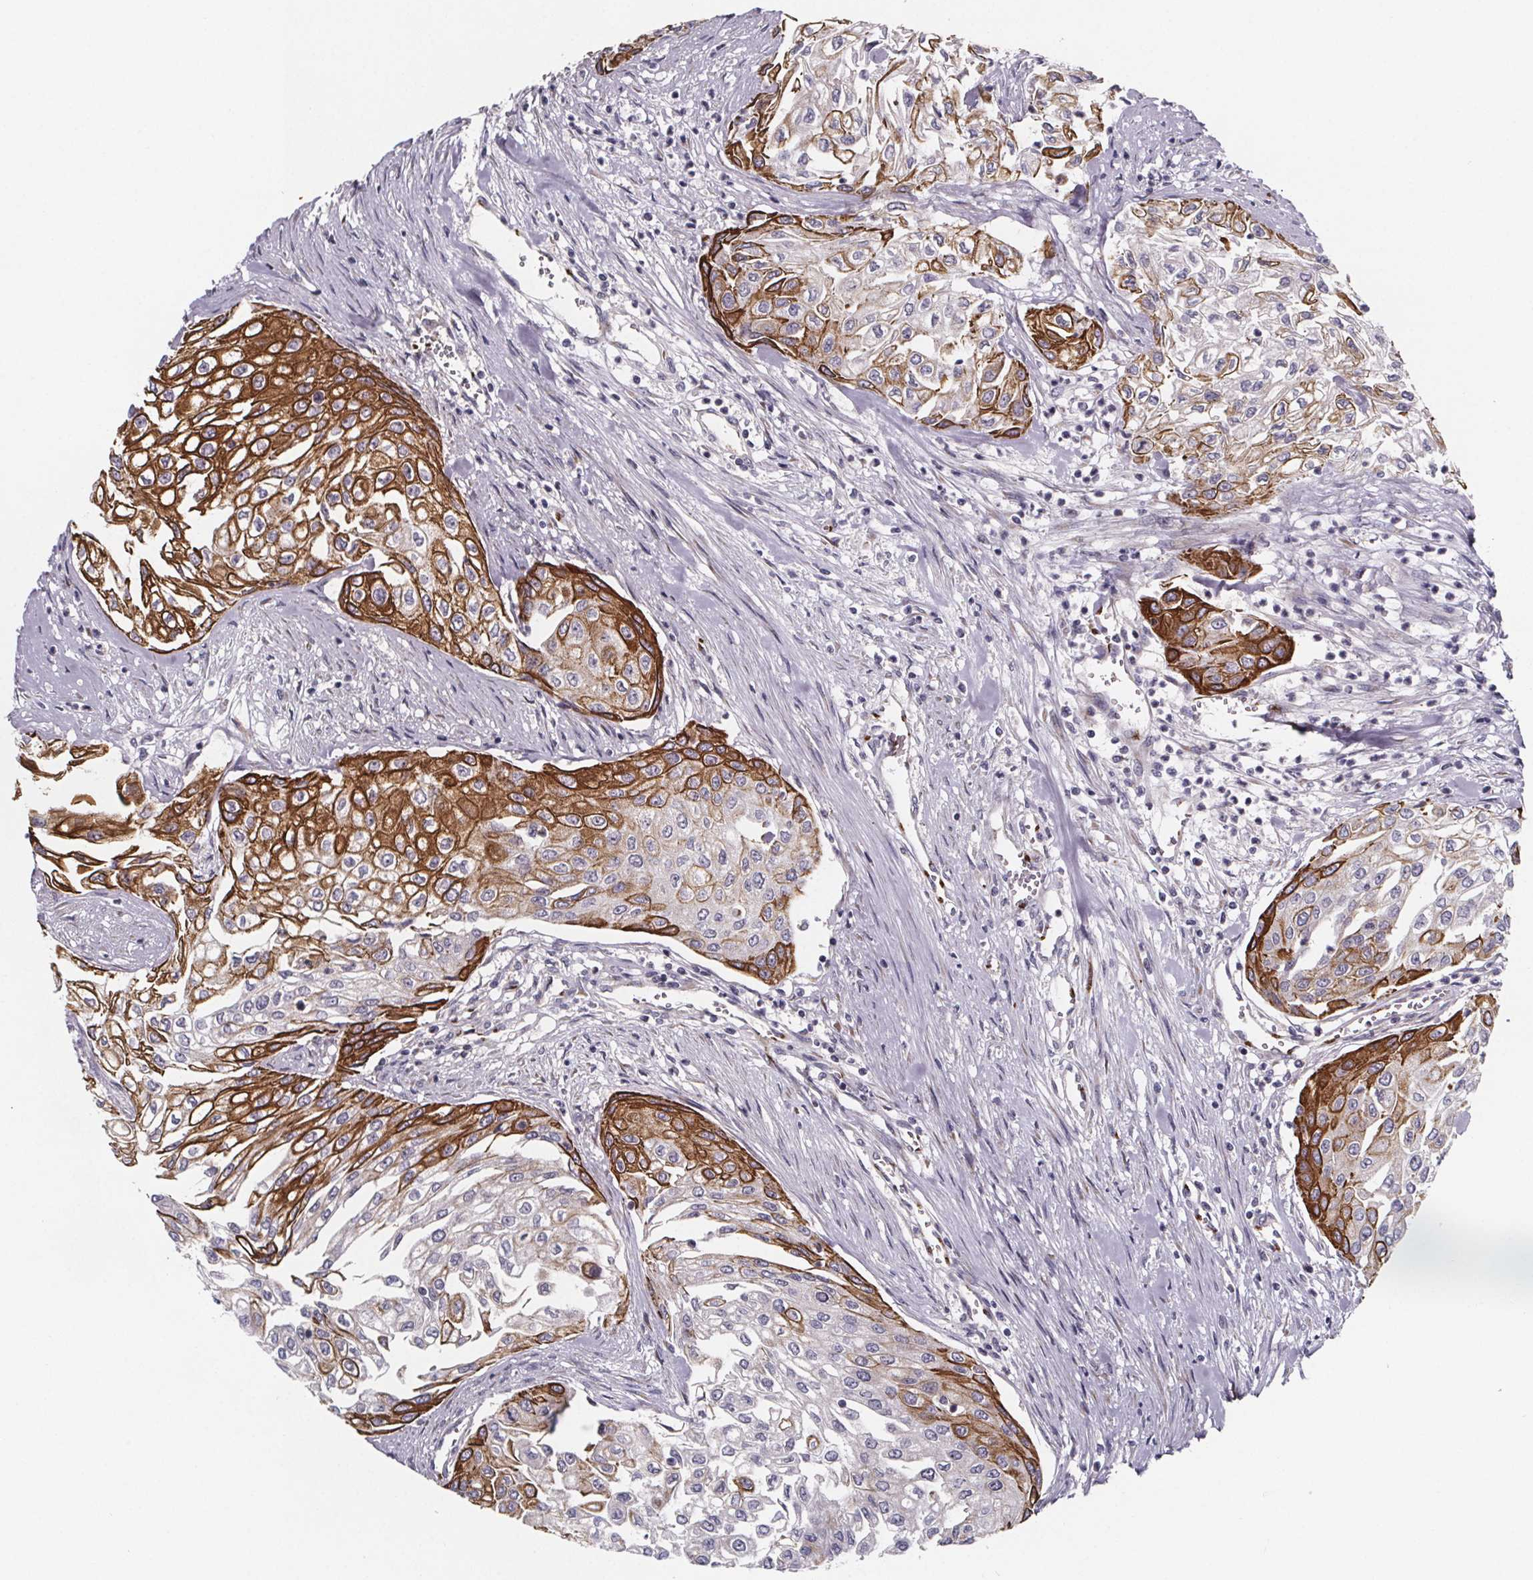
{"staining": {"intensity": "strong", "quantity": "25%-75%", "location": "cytoplasmic/membranous"}, "tissue": "urothelial cancer", "cell_type": "Tumor cells", "image_type": "cancer", "snomed": [{"axis": "morphology", "description": "Urothelial carcinoma, High grade"}, {"axis": "topography", "description": "Urinary bladder"}], "caption": "IHC (DAB) staining of human high-grade urothelial carcinoma reveals strong cytoplasmic/membranous protein staining in about 25%-75% of tumor cells.", "gene": "NDST1", "patient": {"sex": "male", "age": 62}}